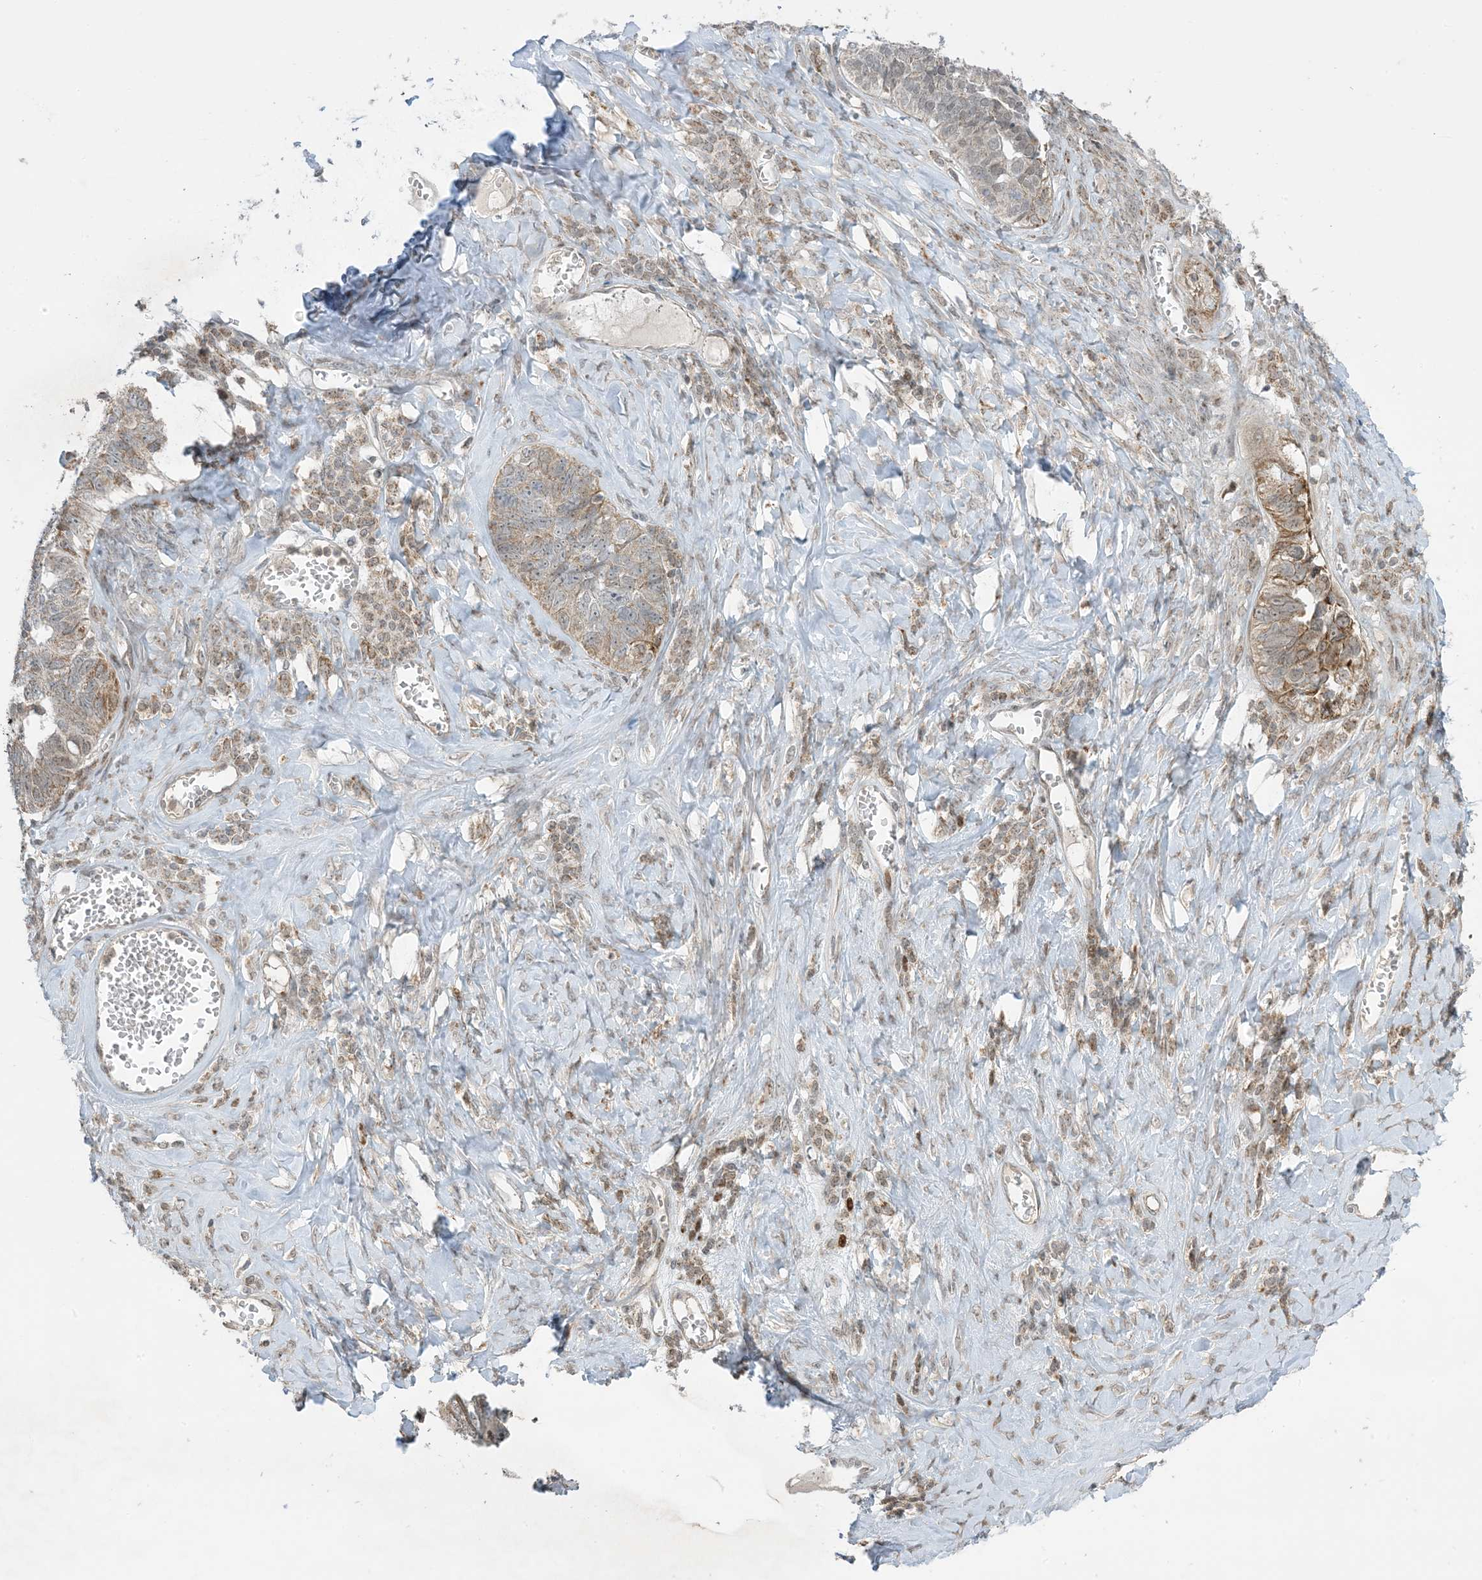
{"staining": {"intensity": "moderate", "quantity": "25%-75%", "location": "cytoplasmic/membranous"}, "tissue": "ovarian cancer", "cell_type": "Tumor cells", "image_type": "cancer", "snomed": [{"axis": "morphology", "description": "Cystadenocarcinoma, serous, NOS"}, {"axis": "topography", "description": "Ovary"}], "caption": "A micrograph of ovarian cancer stained for a protein reveals moderate cytoplasmic/membranous brown staining in tumor cells.", "gene": "PHLDB2", "patient": {"sex": "female", "age": 79}}